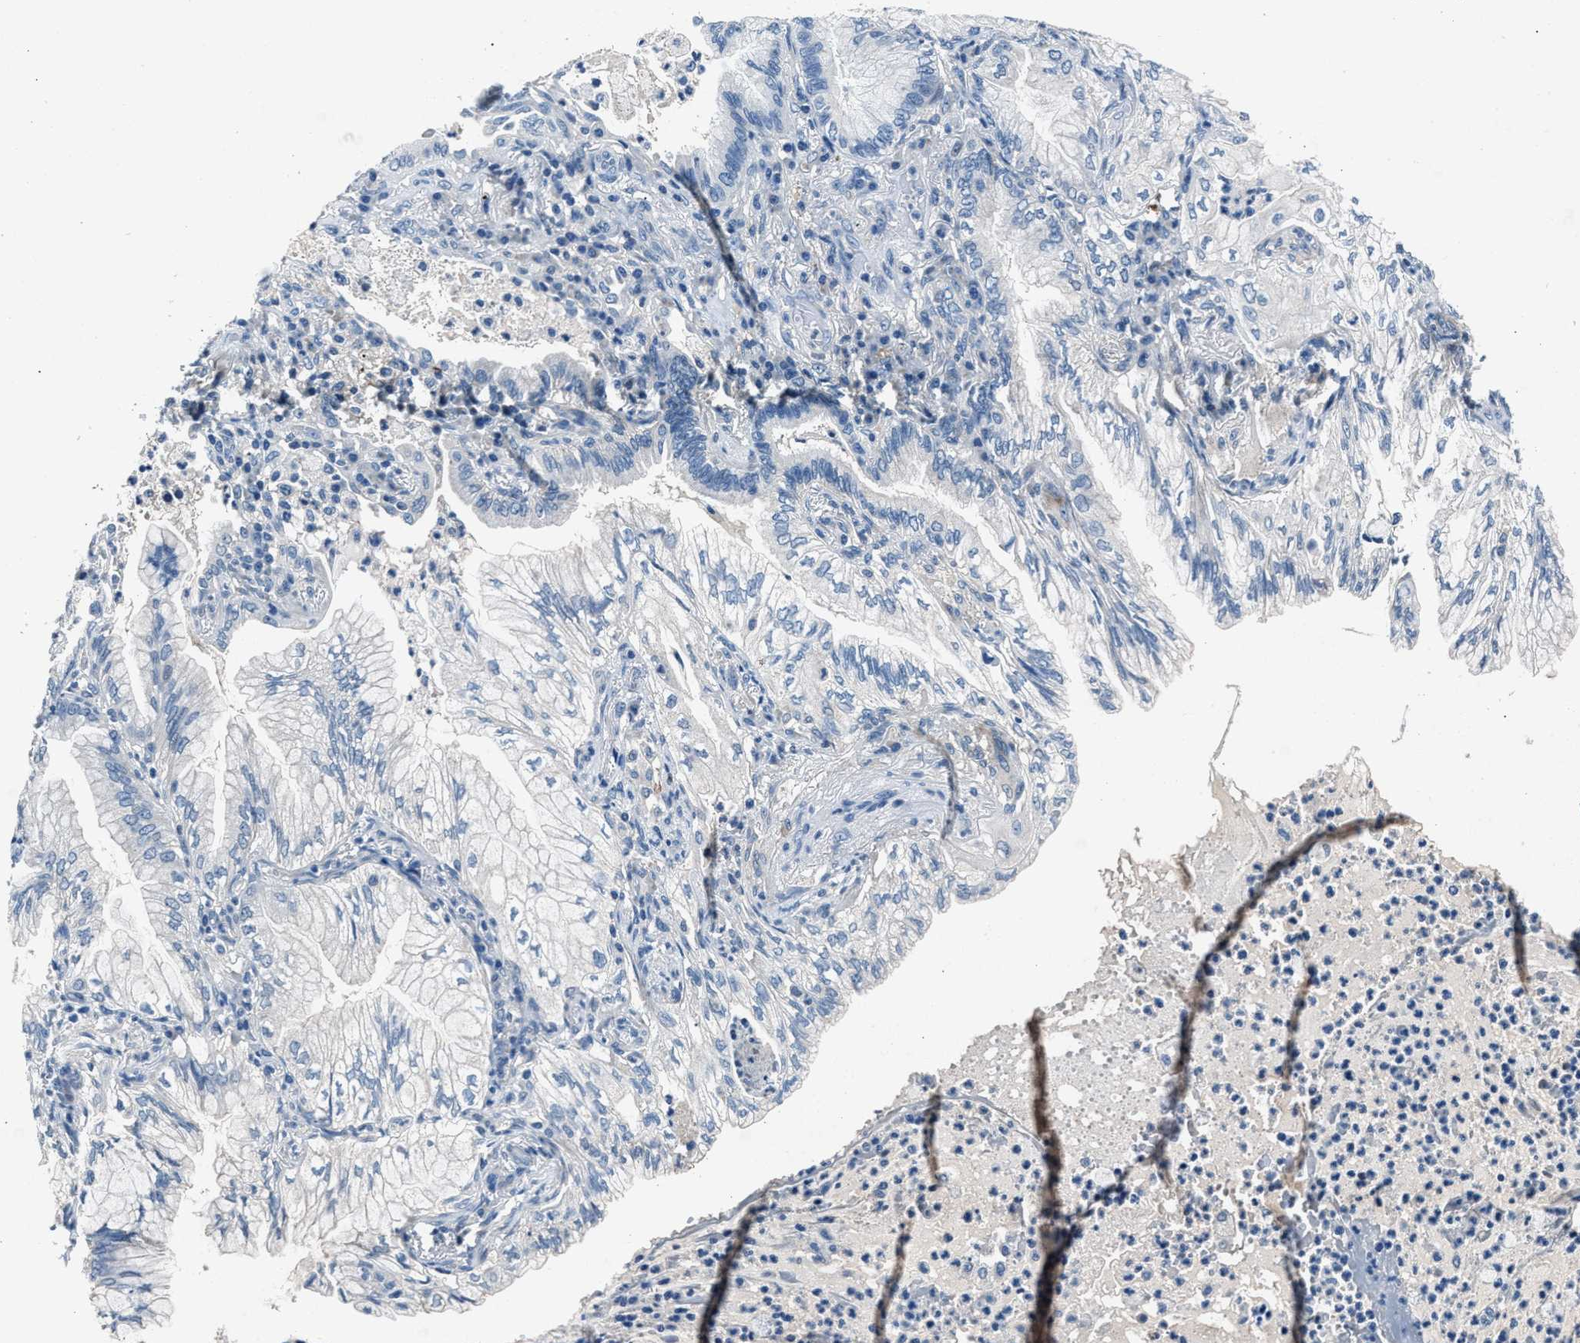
{"staining": {"intensity": "negative", "quantity": "none", "location": "none"}, "tissue": "lung cancer", "cell_type": "Tumor cells", "image_type": "cancer", "snomed": [{"axis": "morphology", "description": "Adenocarcinoma, NOS"}, {"axis": "topography", "description": "Lung"}], "caption": "Immunohistochemistry (IHC) image of neoplastic tissue: human lung cancer (adenocarcinoma) stained with DAB (3,3'-diaminobenzidine) demonstrates no significant protein expression in tumor cells. (DAB (3,3'-diaminobenzidine) immunohistochemistry, high magnification).", "gene": "DENND6B", "patient": {"sex": "female", "age": 70}}